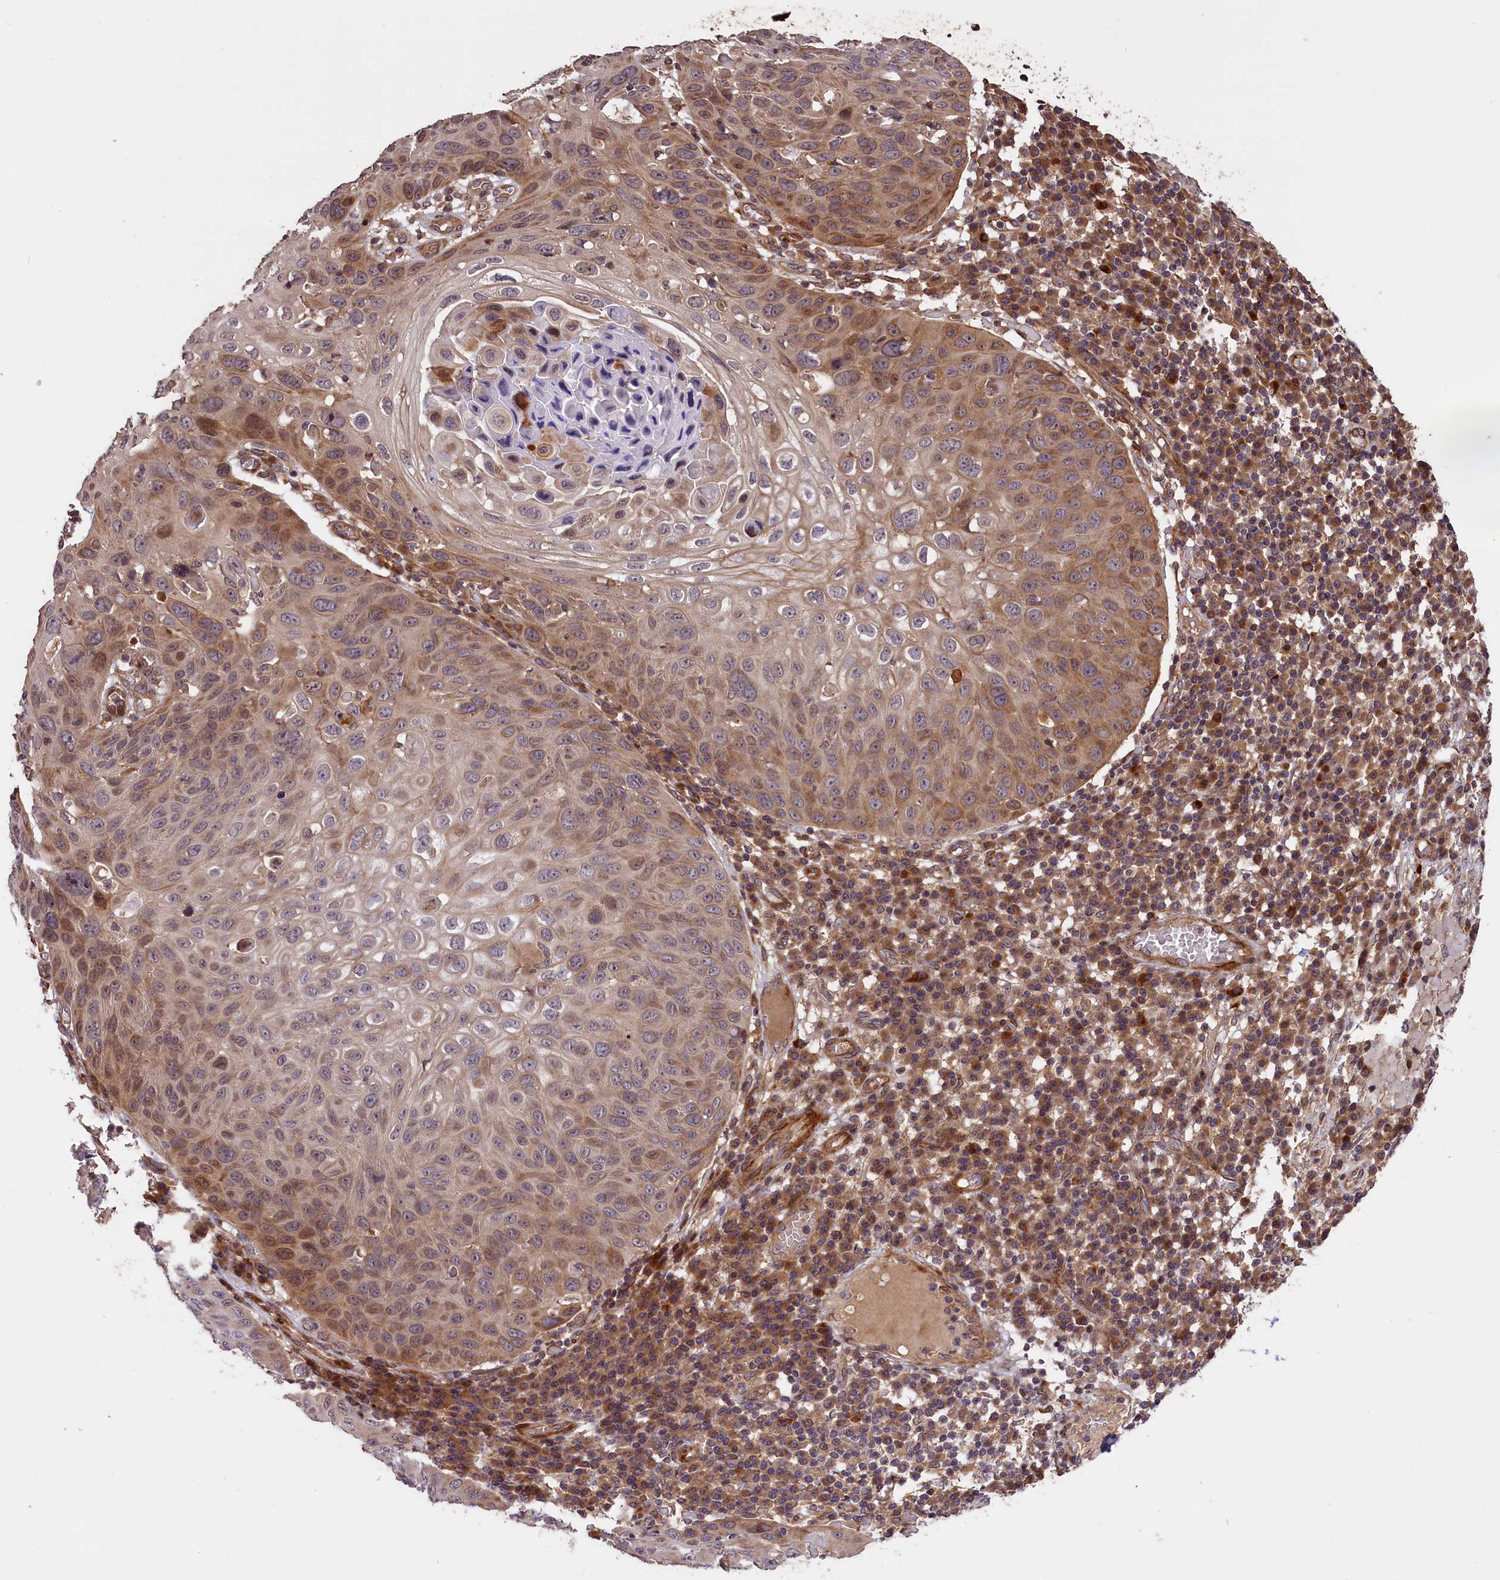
{"staining": {"intensity": "moderate", "quantity": "25%-75%", "location": "cytoplasmic/membranous,nuclear"}, "tissue": "skin cancer", "cell_type": "Tumor cells", "image_type": "cancer", "snomed": [{"axis": "morphology", "description": "Squamous cell carcinoma, NOS"}, {"axis": "topography", "description": "Skin"}], "caption": "Immunohistochemistry (IHC) micrograph of neoplastic tissue: squamous cell carcinoma (skin) stained using immunohistochemistry (IHC) displays medium levels of moderate protein expression localized specifically in the cytoplasmic/membranous and nuclear of tumor cells, appearing as a cytoplasmic/membranous and nuclear brown color.", "gene": "DNAJB9", "patient": {"sex": "female", "age": 90}}